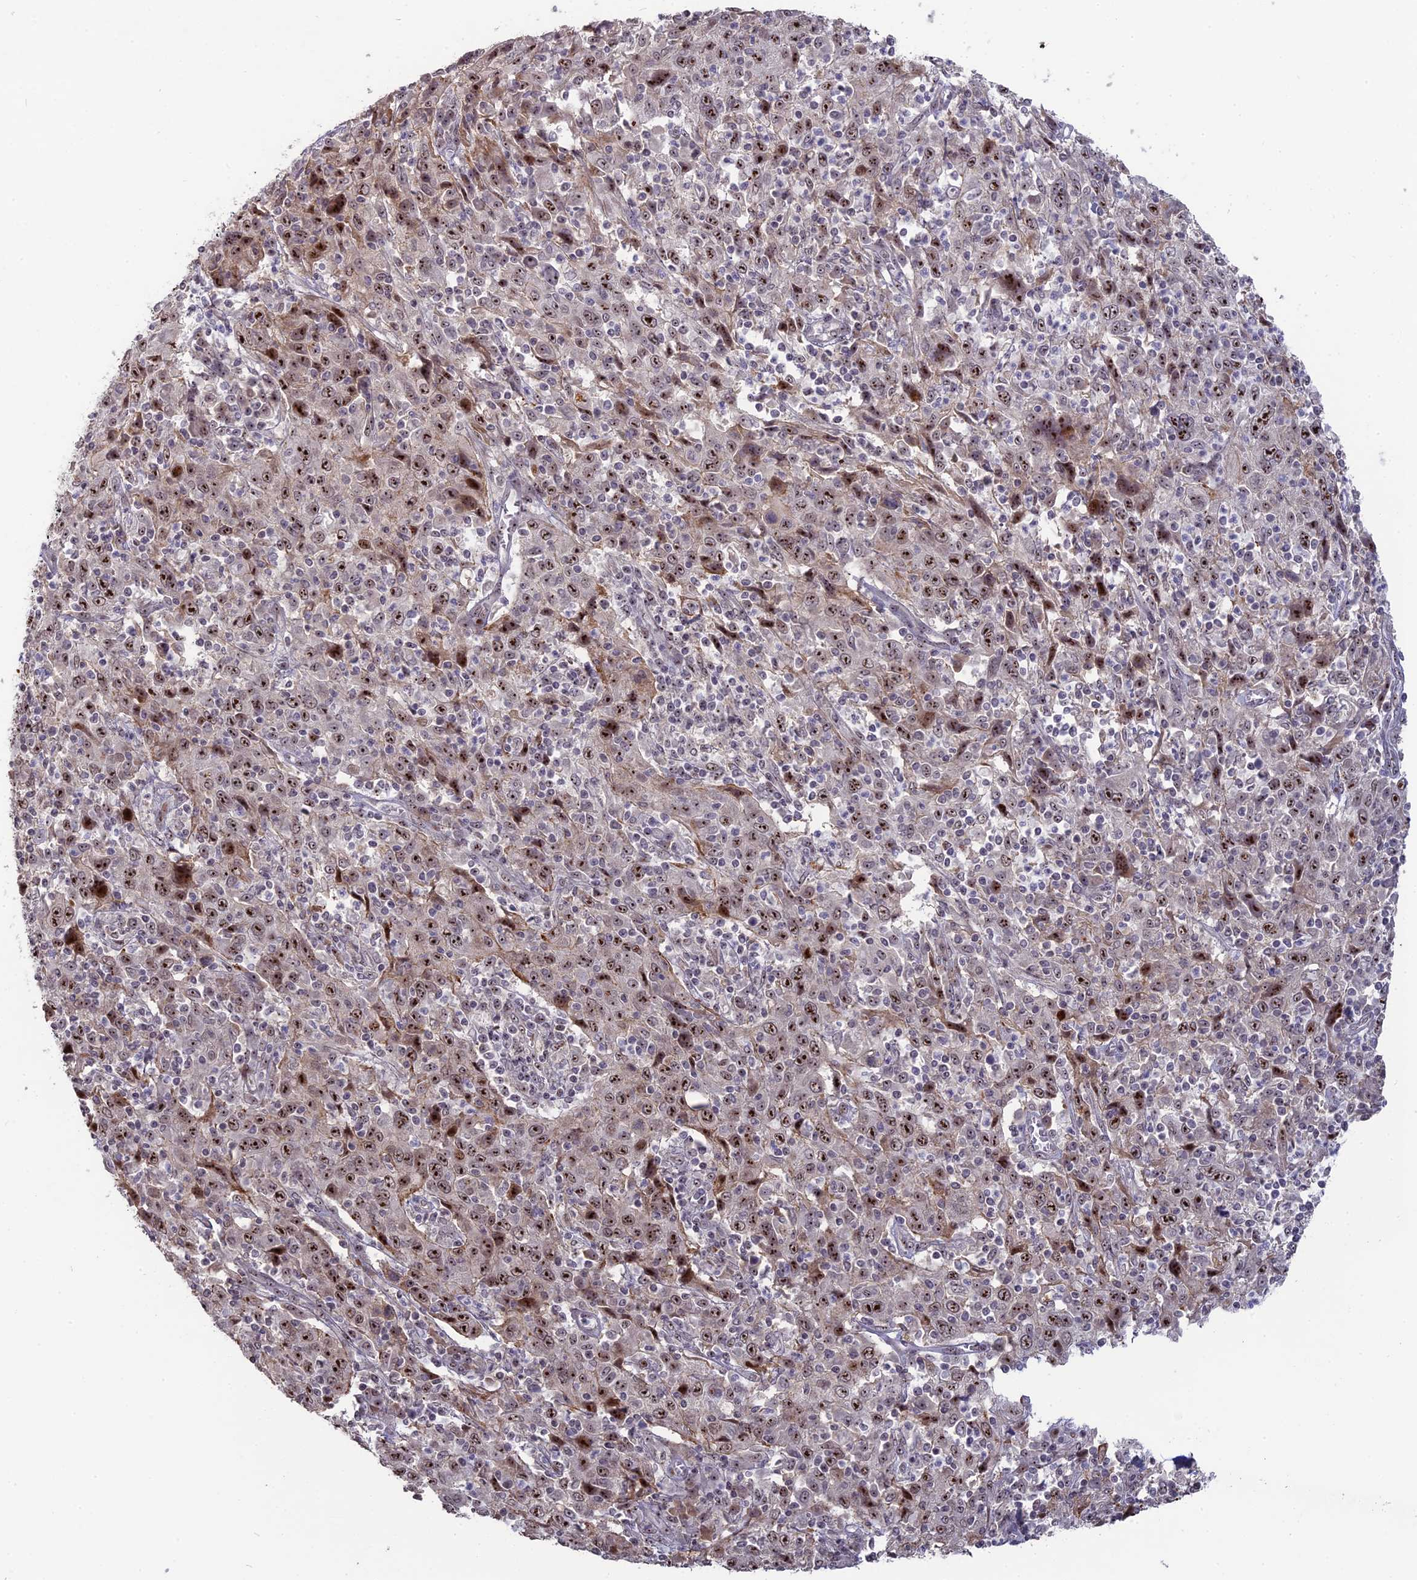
{"staining": {"intensity": "strong", "quantity": "25%-75%", "location": "nuclear"}, "tissue": "cervical cancer", "cell_type": "Tumor cells", "image_type": "cancer", "snomed": [{"axis": "morphology", "description": "Squamous cell carcinoma, NOS"}, {"axis": "topography", "description": "Cervix"}], "caption": "Cervical cancer stained with immunohistochemistry (IHC) demonstrates strong nuclear expression in approximately 25%-75% of tumor cells.", "gene": "FAM131A", "patient": {"sex": "female", "age": 46}}